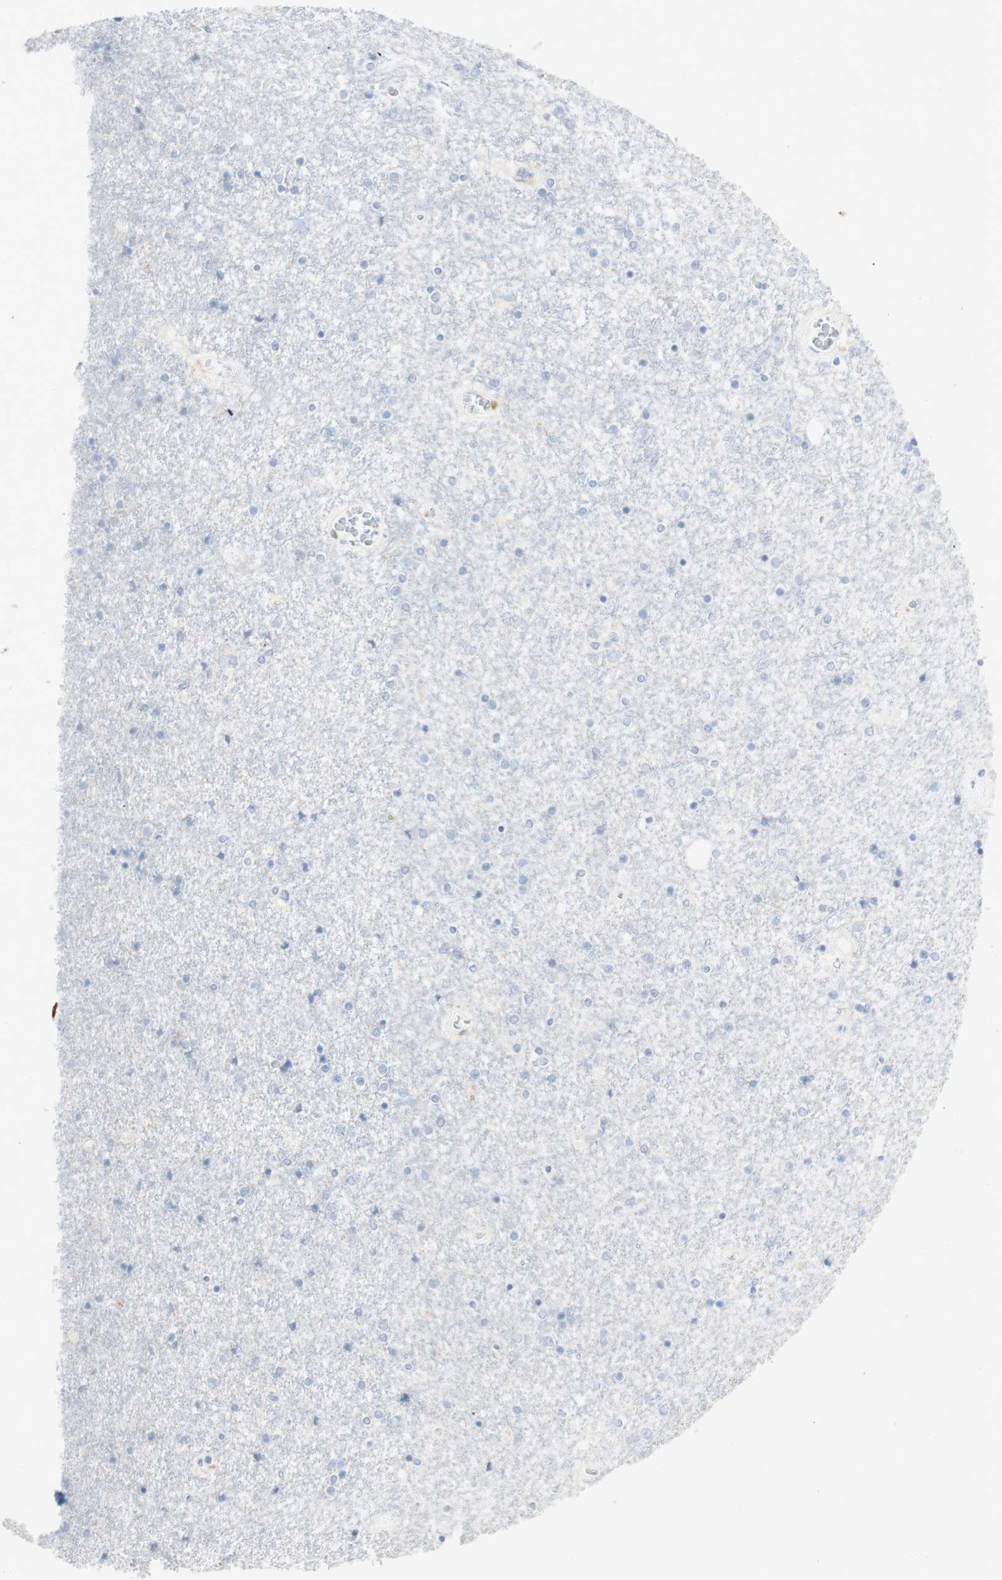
{"staining": {"intensity": "negative", "quantity": "none", "location": "none"}, "tissue": "caudate", "cell_type": "Glial cells", "image_type": "normal", "snomed": [{"axis": "morphology", "description": "Normal tissue, NOS"}, {"axis": "topography", "description": "Lateral ventricle wall"}], "caption": "A histopathology image of caudate stained for a protein displays no brown staining in glial cells. The staining was performed using DAB to visualize the protein expression in brown, while the nuclei were stained in blue with hematoxylin (Magnification: 20x).", "gene": "ART3", "patient": {"sex": "female", "age": 54}}